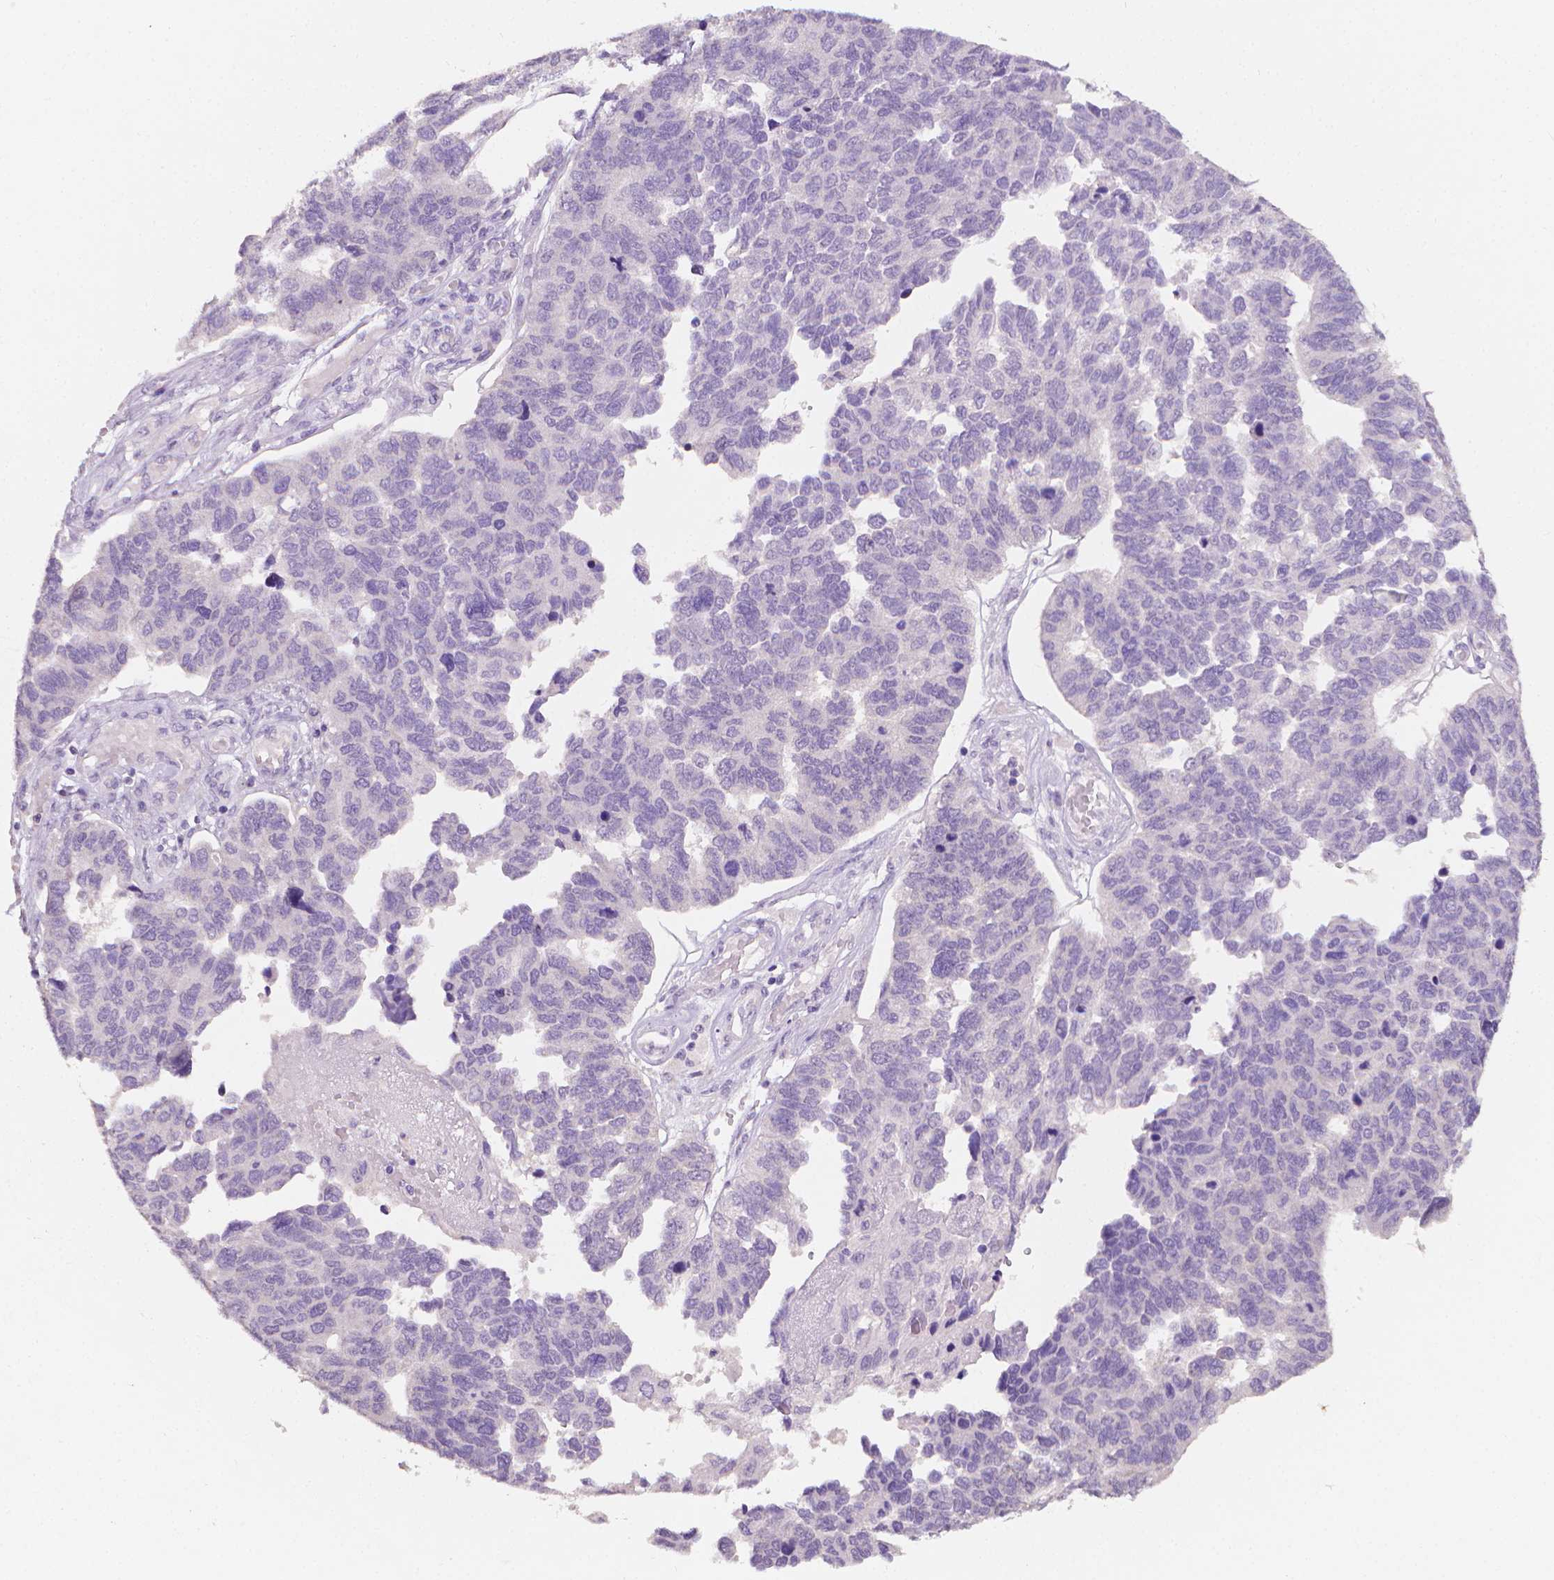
{"staining": {"intensity": "negative", "quantity": "none", "location": "none"}, "tissue": "ovarian cancer", "cell_type": "Tumor cells", "image_type": "cancer", "snomed": [{"axis": "morphology", "description": "Cystadenocarcinoma, serous, NOS"}, {"axis": "topography", "description": "Ovary"}], "caption": "This is an IHC micrograph of ovarian cancer (serous cystadenocarcinoma). There is no positivity in tumor cells.", "gene": "FASN", "patient": {"sex": "female", "age": 64}}